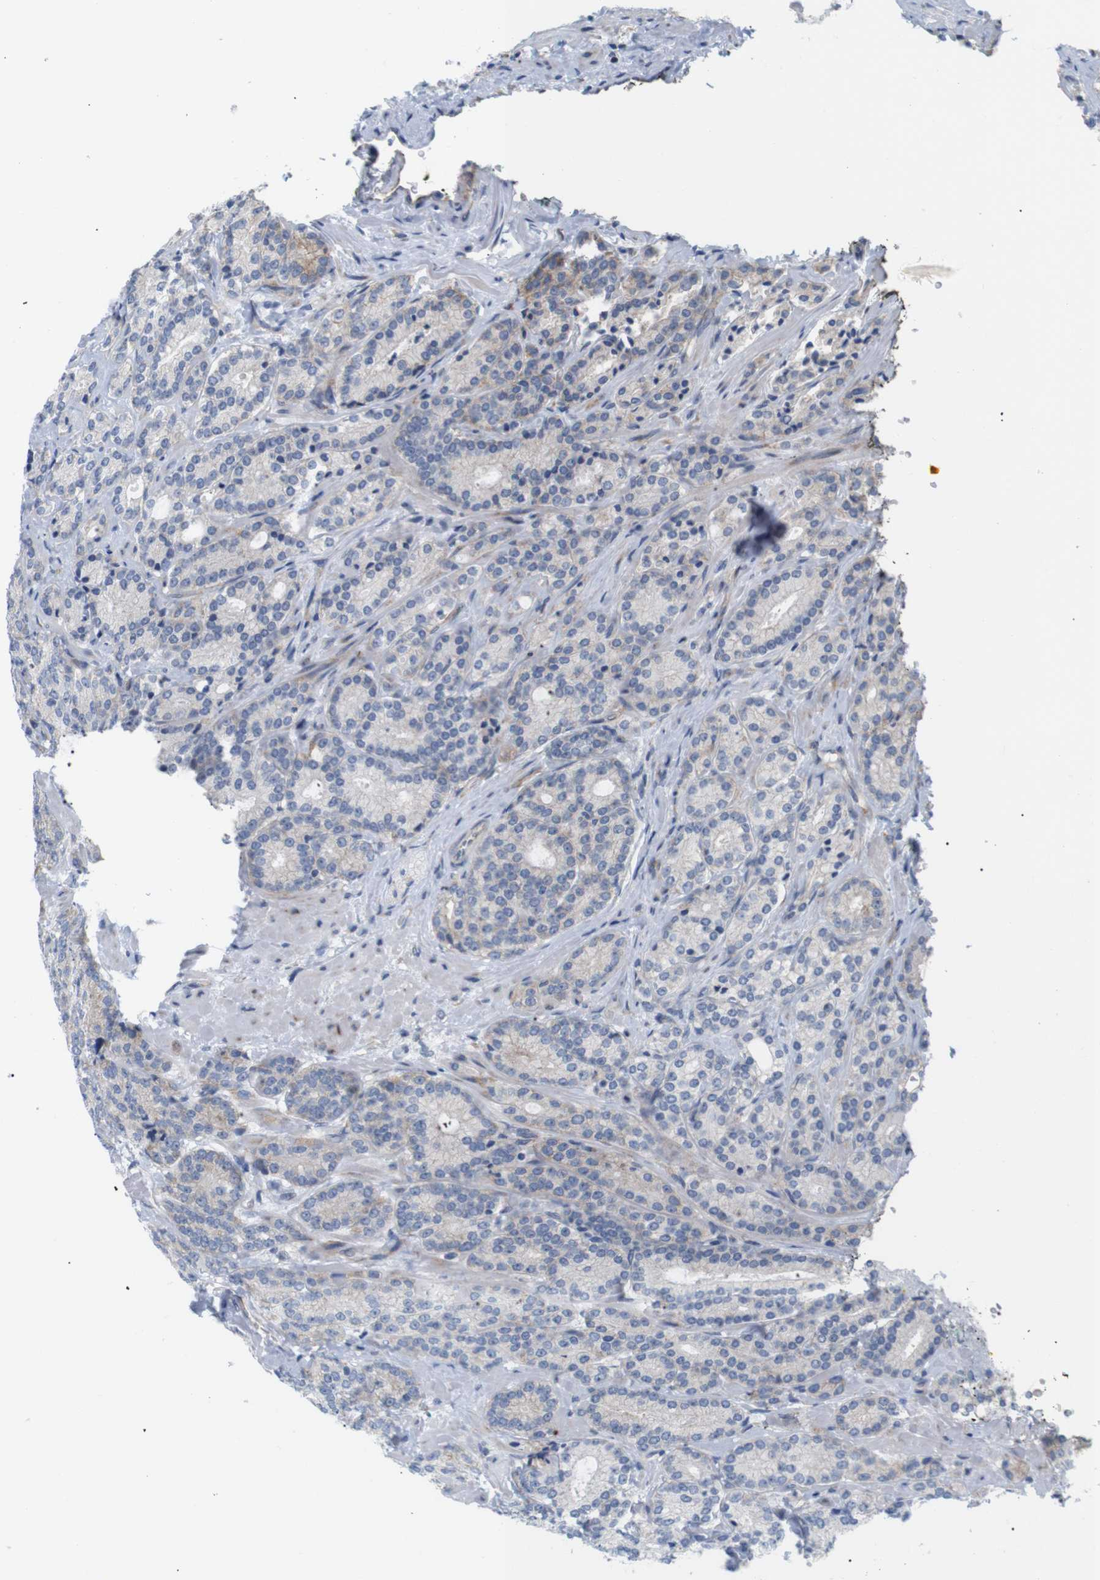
{"staining": {"intensity": "moderate", "quantity": "<25%", "location": "cytoplasmic/membranous"}, "tissue": "prostate cancer", "cell_type": "Tumor cells", "image_type": "cancer", "snomed": [{"axis": "morphology", "description": "Adenocarcinoma, High grade"}, {"axis": "topography", "description": "Prostate"}], "caption": "The histopathology image demonstrates a brown stain indicating the presence of a protein in the cytoplasmic/membranous of tumor cells in prostate high-grade adenocarcinoma. (Stains: DAB in brown, nuclei in blue, Microscopy: brightfield microscopy at high magnification).", "gene": "TRIM5", "patient": {"sex": "male", "age": 61}}